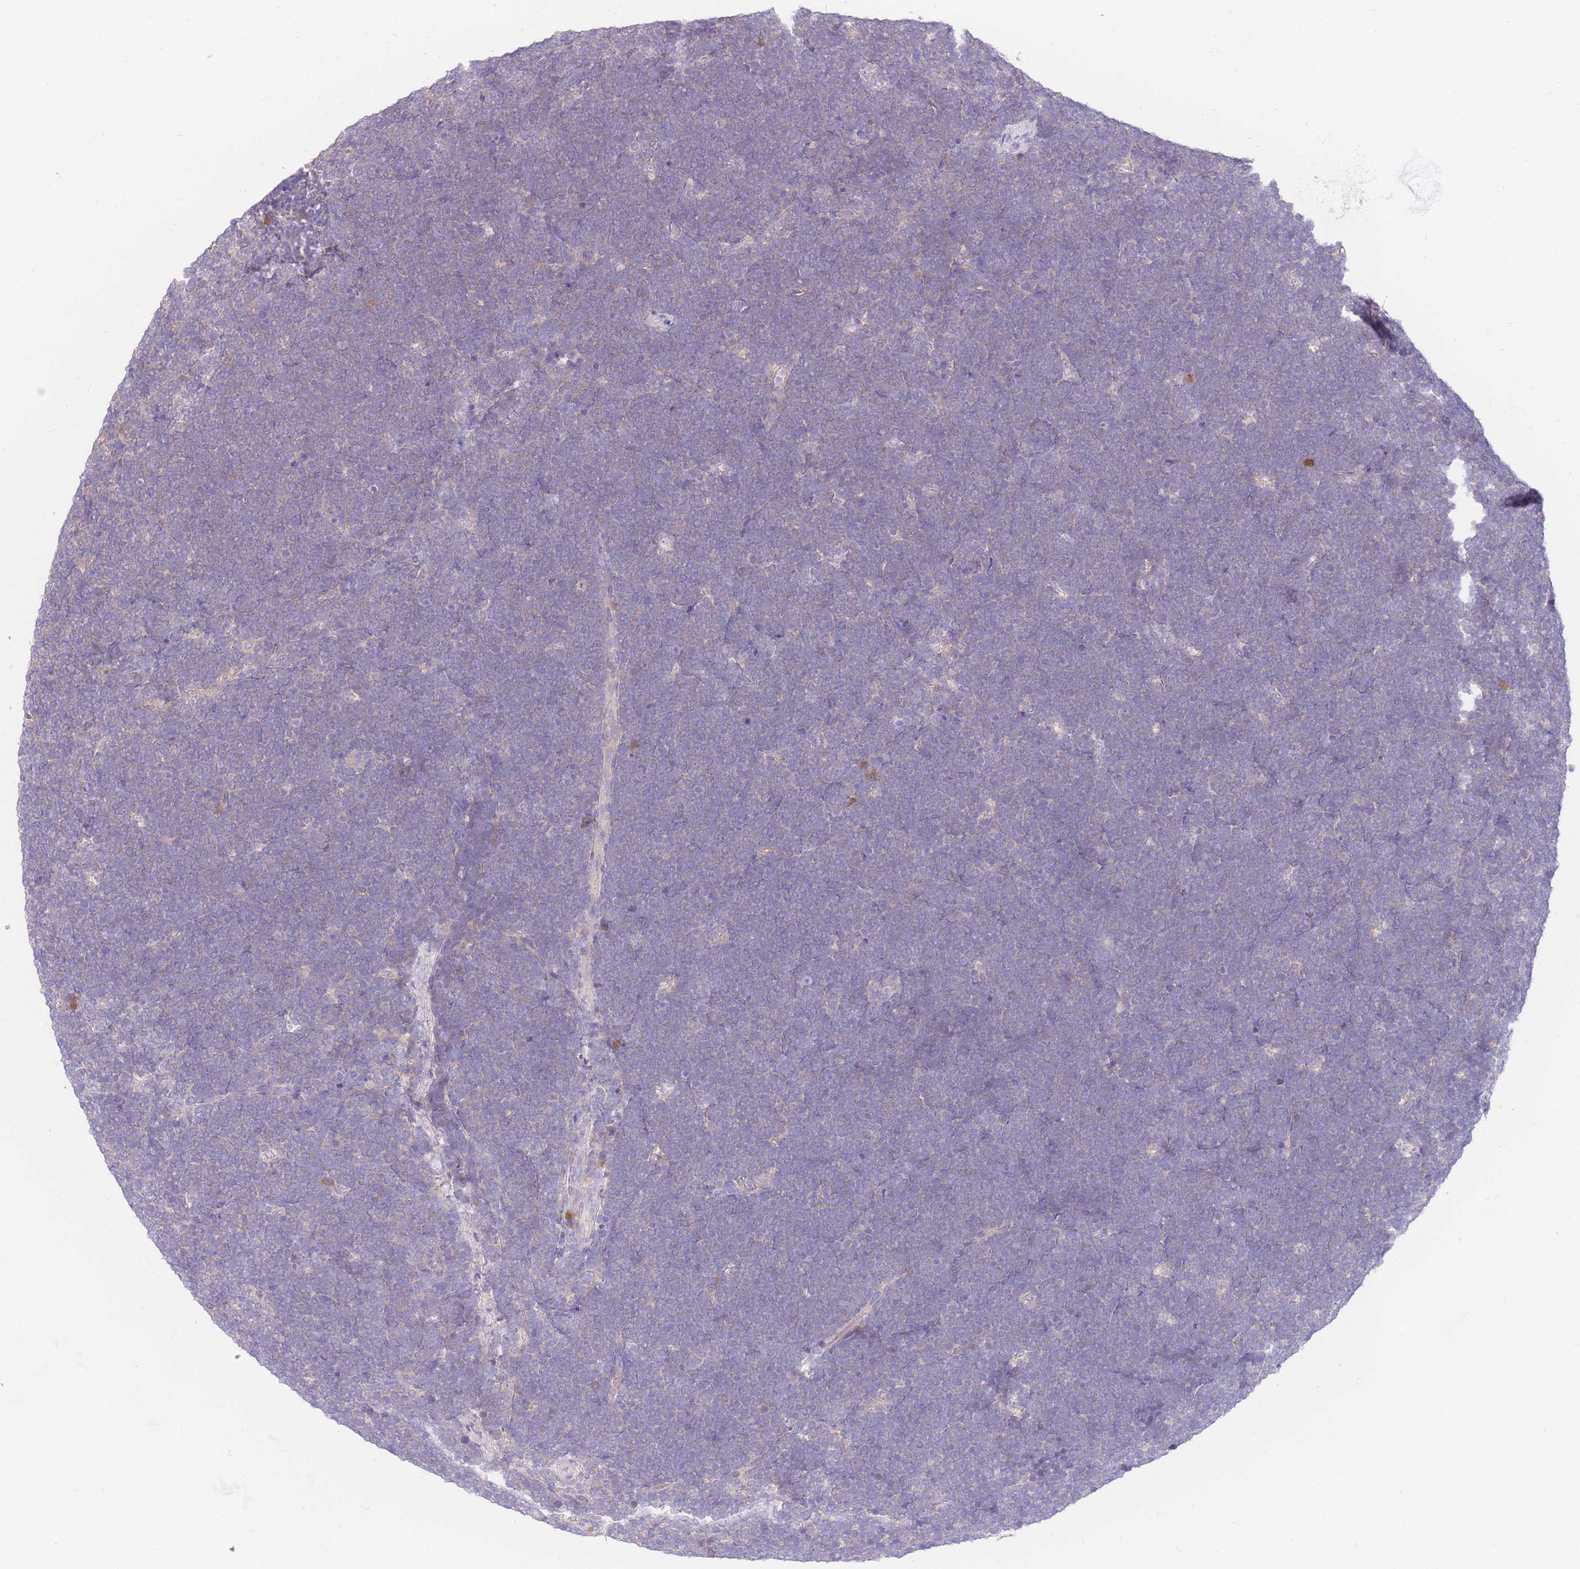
{"staining": {"intensity": "weak", "quantity": "25%-75%", "location": "cytoplasmic/membranous"}, "tissue": "lymphoma", "cell_type": "Tumor cells", "image_type": "cancer", "snomed": [{"axis": "morphology", "description": "Malignant lymphoma, non-Hodgkin's type, High grade"}, {"axis": "topography", "description": "Lymph node"}], "caption": "DAB immunohistochemical staining of lymphoma demonstrates weak cytoplasmic/membranous protein positivity in about 25%-75% of tumor cells.", "gene": "LIPH", "patient": {"sex": "male", "age": 13}}